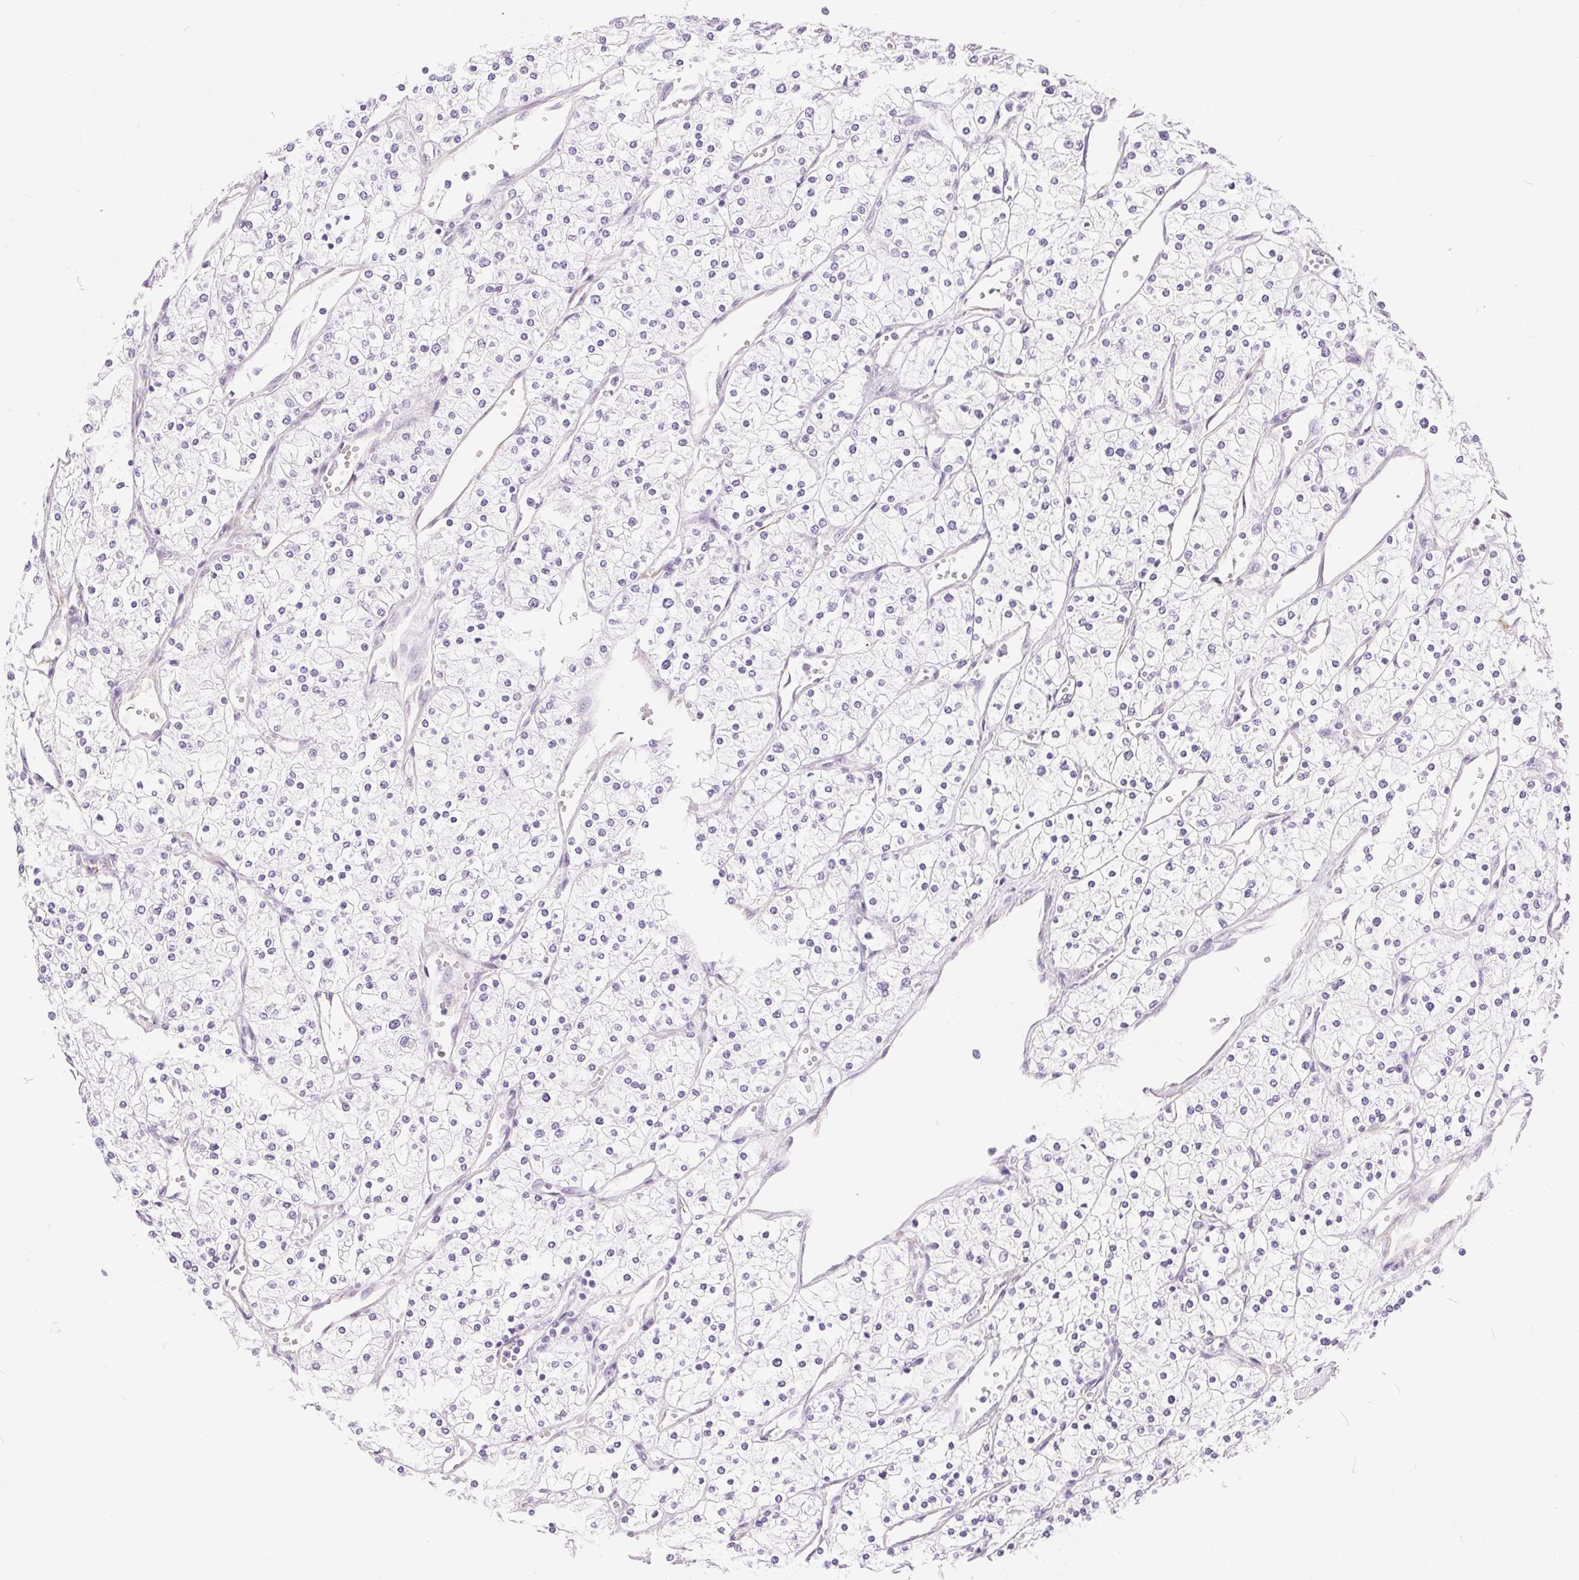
{"staining": {"intensity": "negative", "quantity": "none", "location": "none"}, "tissue": "renal cancer", "cell_type": "Tumor cells", "image_type": "cancer", "snomed": [{"axis": "morphology", "description": "Adenocarcinoma, NOS"}, {"axis": "topography", "description": "Kidney"}], "caption": "This is an immunohistochemistry (IHC) histopathology image of human renal cancer. There is no staining in tumor cells.", "gene": "GFAP", "patient": {"sex": "male", "age": 80}}